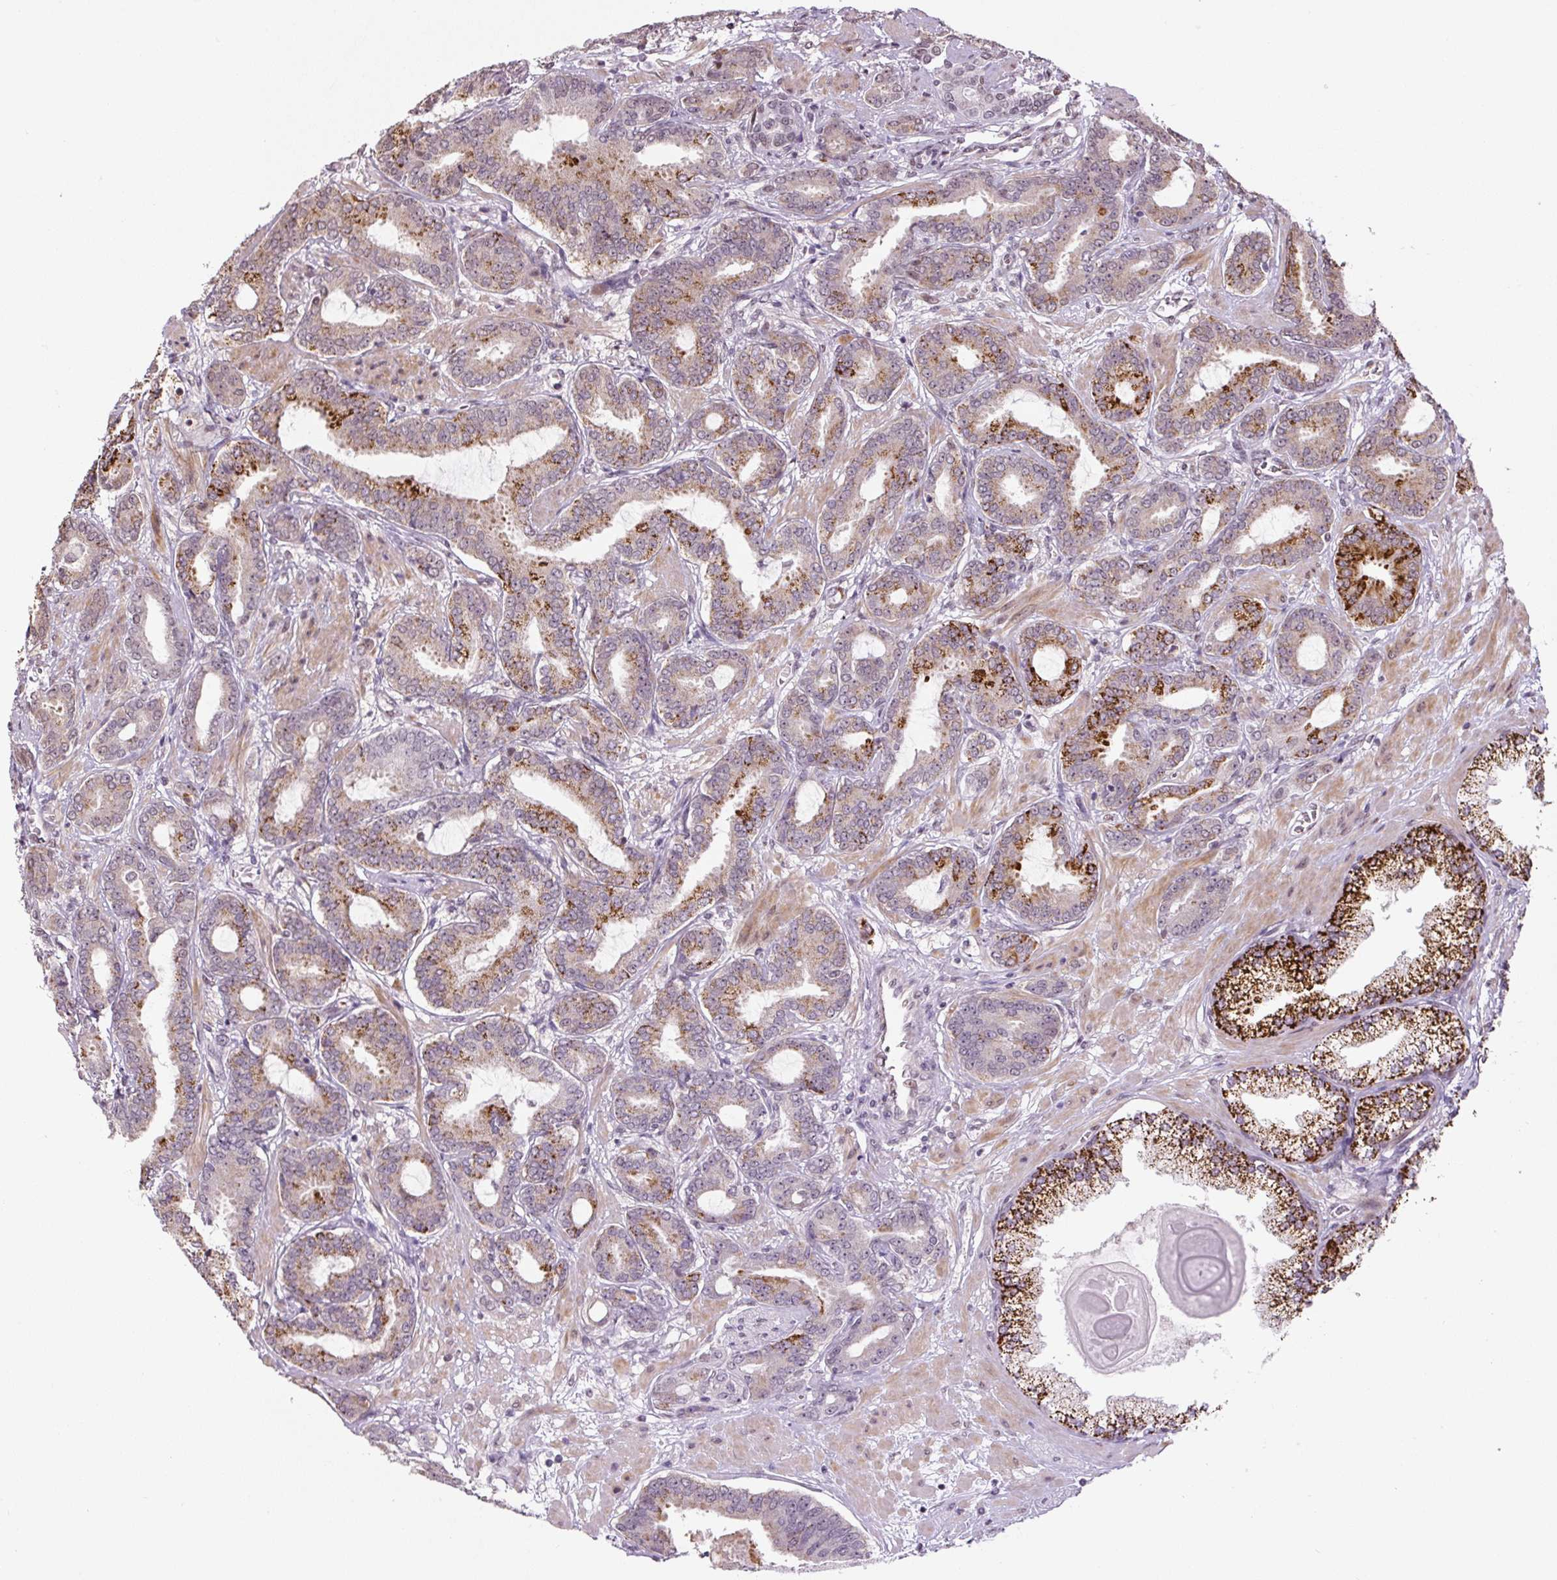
{"staining": {"intensity": "moderate", "quantity": "<25%", "location": "cytoplasmic/membranous"}, "tissue": "prostate cancer", "cell_type": "Tumor cells", "image_type": "cancer", "snomed": [{"axis": "morphology", "description": "Adenocarcinoma, Low grade"}, {"axis": "topography", "description": "Prostate and seminal vesicle, NOS"}], "caption": "Approximately <25% of tumor cells in prostate cancer exhibit moderate cytoplasmic/membranous protein staining as visualized by brown immunohistochemical staining.", "gene": "TCFL5", "patient": {"sex": "male", "age": 61}}